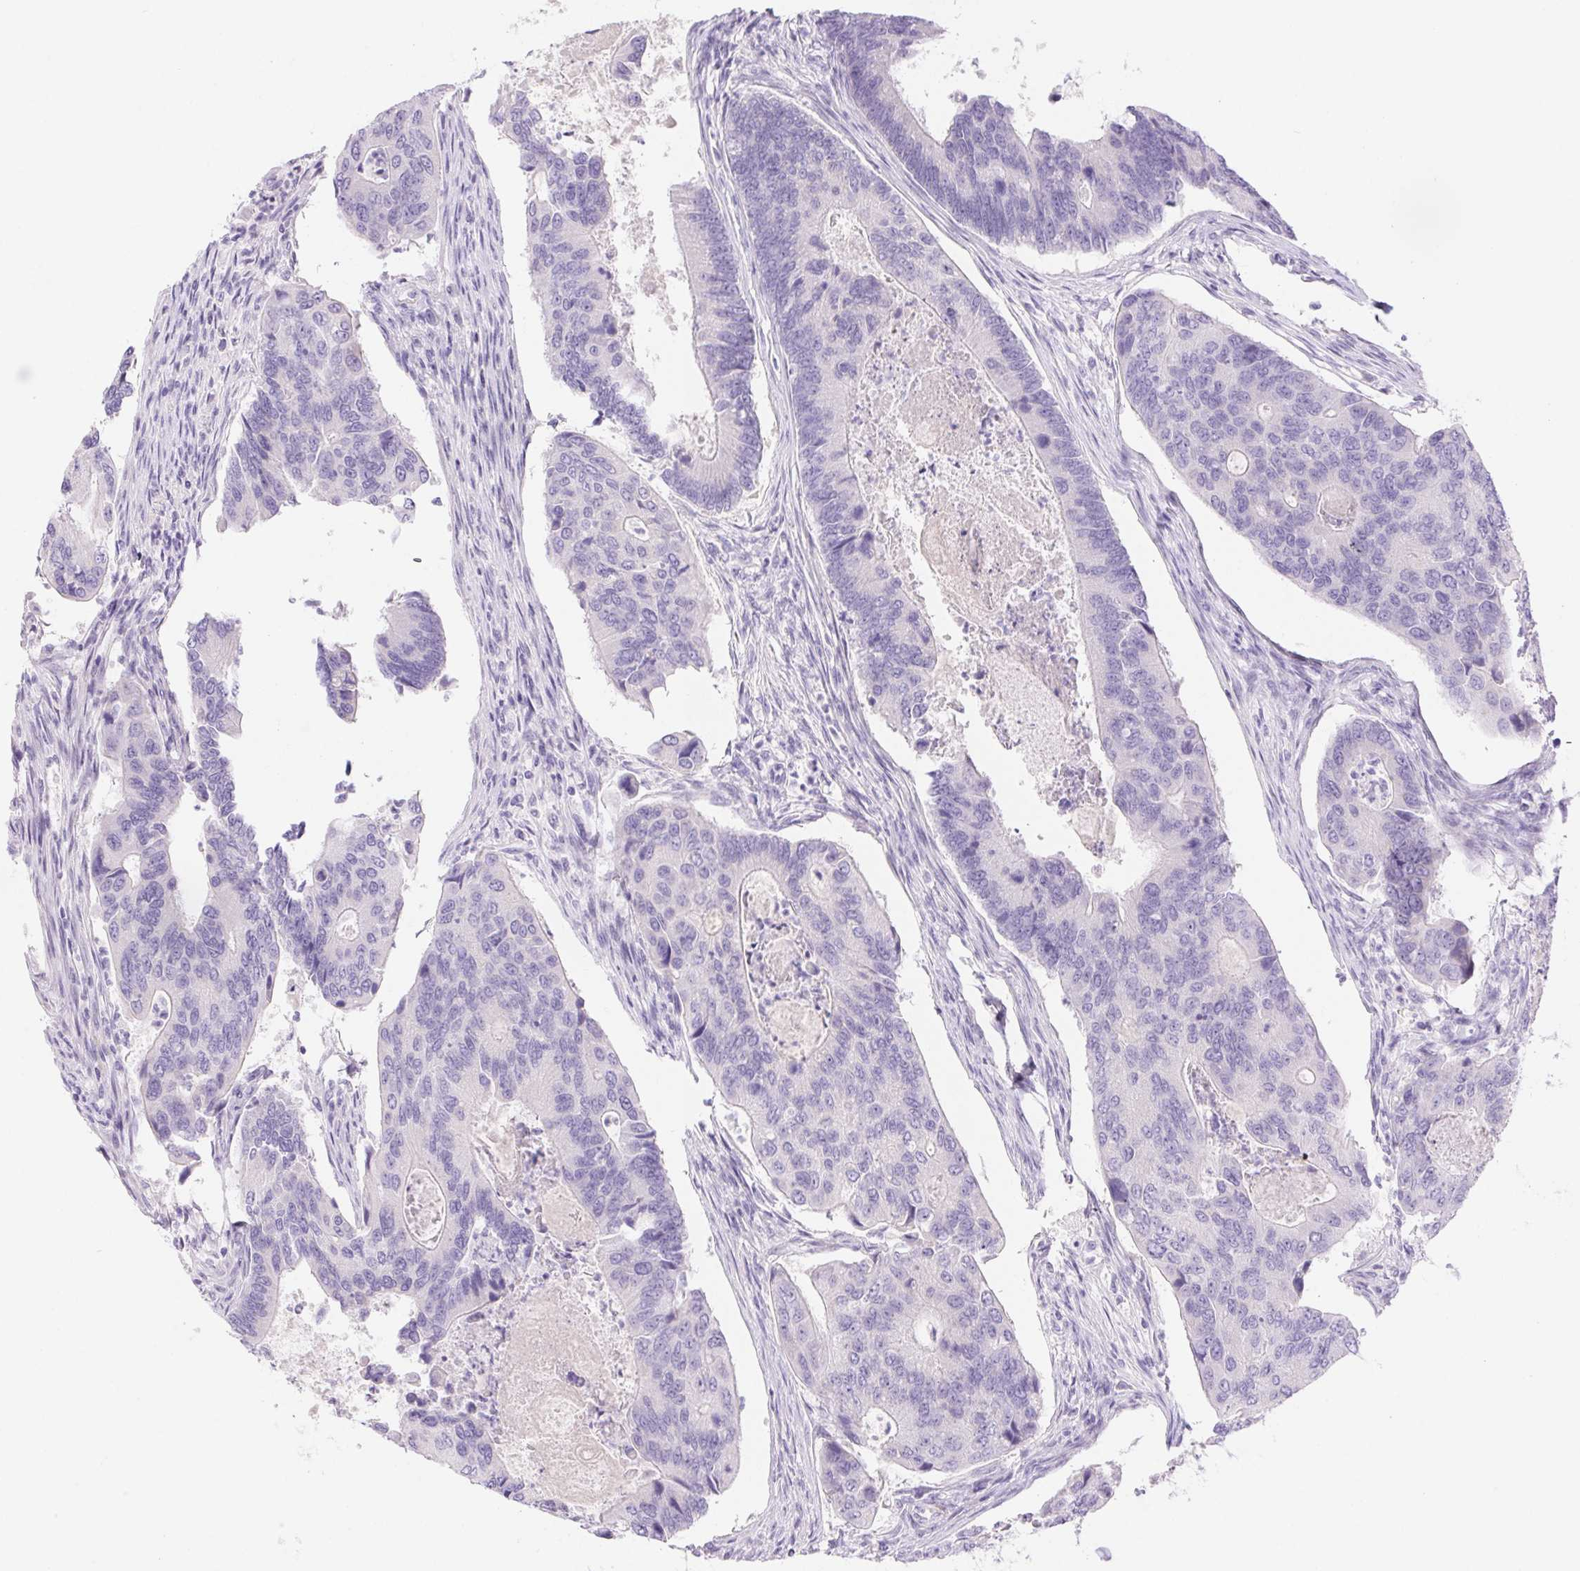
{"staining": {"intensity": "negative", "quantity": "none", "location": "none"}, "tissue": "colorectal cancer", "cell_type": "Tumor cells", "image_type": "cancer", "snomed": [{"axis": "morphology", "description": "Adenocarcinoma, NOS"}, {"axis": "topography", "description": "Colon"}], "caption": "Immunohistochemistry (IHC) photomicrograph of colorectal cancer (adenocarcinoma) stained for a protein (brown), which shows no staining in tumor cells.", "gene": "ERP27", "patient": {"sex": "female", "age": 67}}